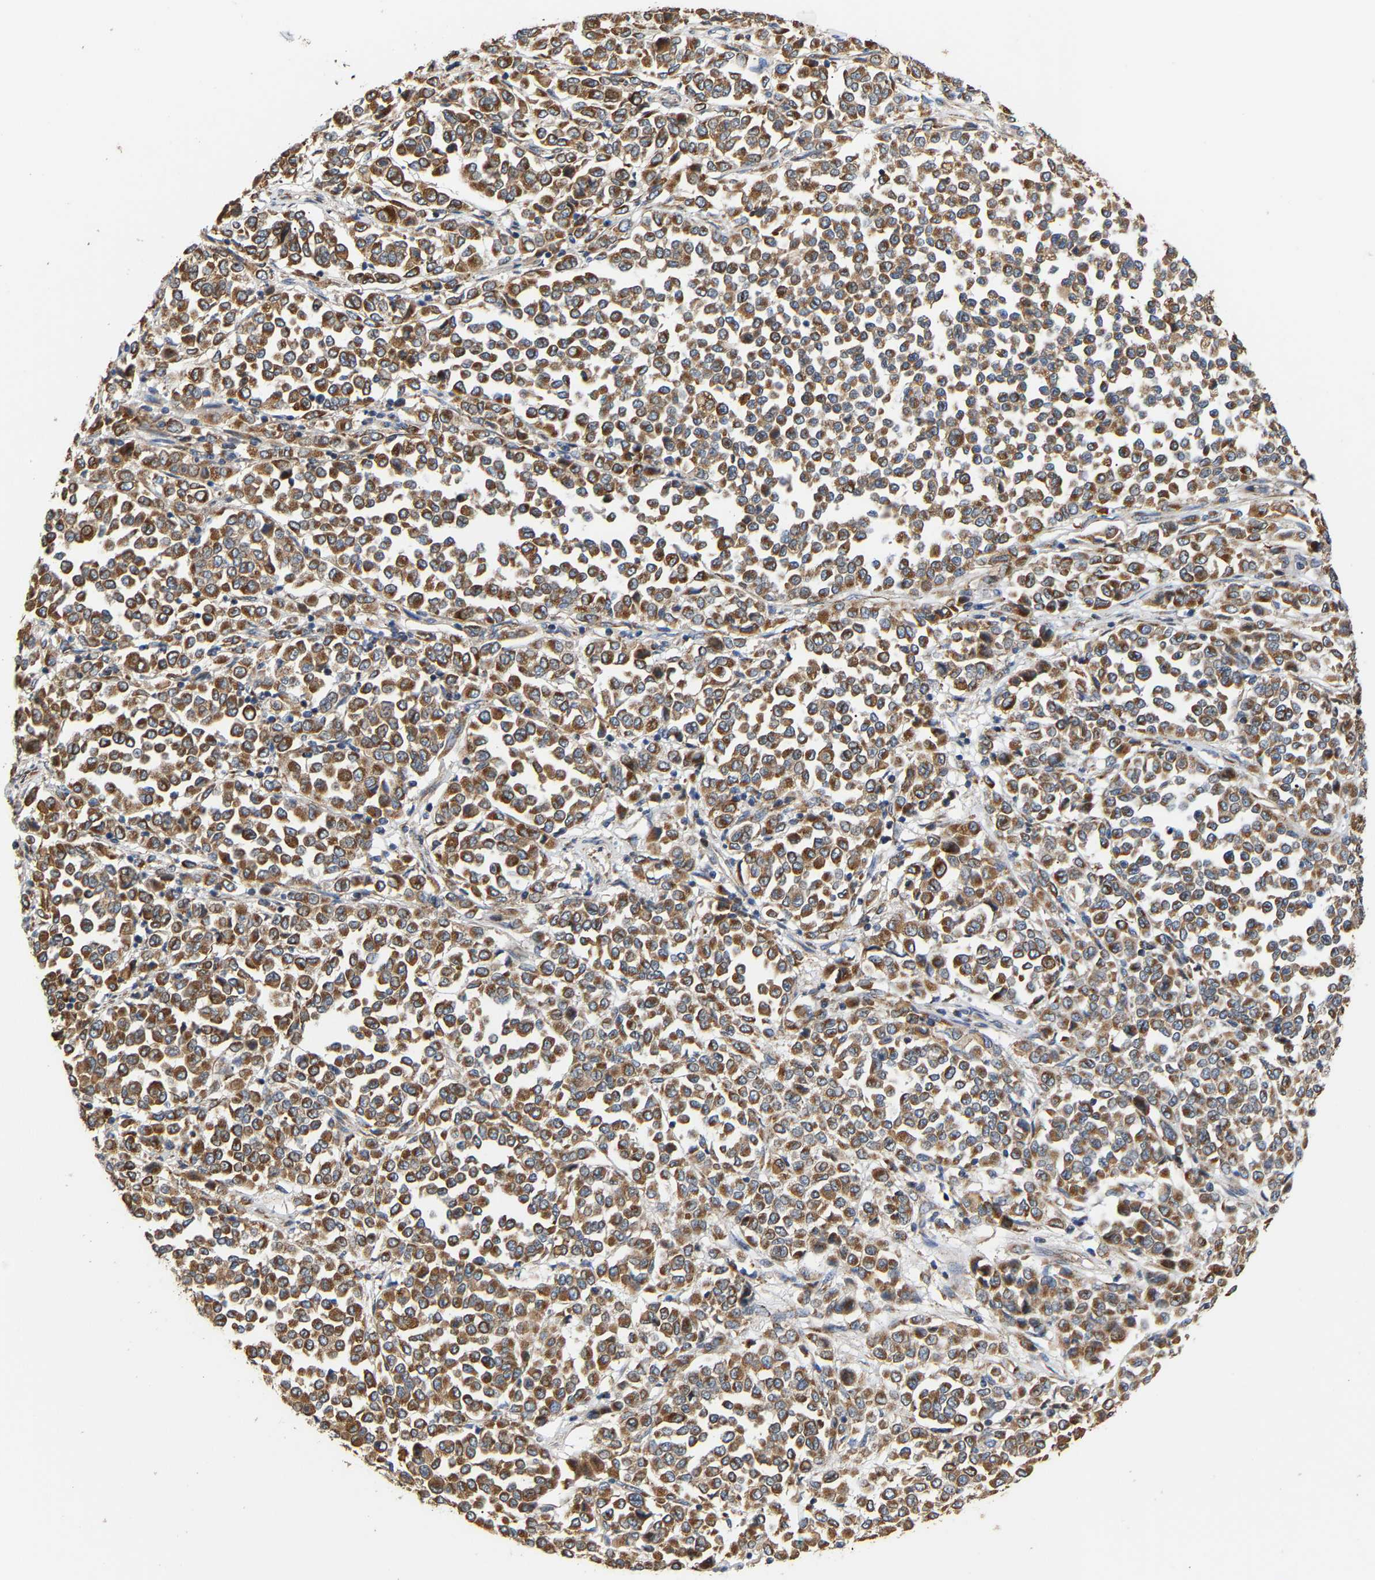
{"staining": {"intensity": "moderate", "quantity": ">75%", "location": "cytoplasmic/membranous"}, "tissue": "melanoma", "cell_type": "Tumor cells", "image_type": "cancer", "snomed": [{"axis": "morphology", "description": "Malignant melanoma, Metastatic site"}, {"axis": "topography", "description": "Pancreas"}], "caption": "This is an image of IHC staining of malignant melanoma (metastatic site), which shows moderate positivity in the cytoplasmic/membranous of tumor cells.", "gene": "TMEM168", "patient": {"sex": "female", "age": 30}}